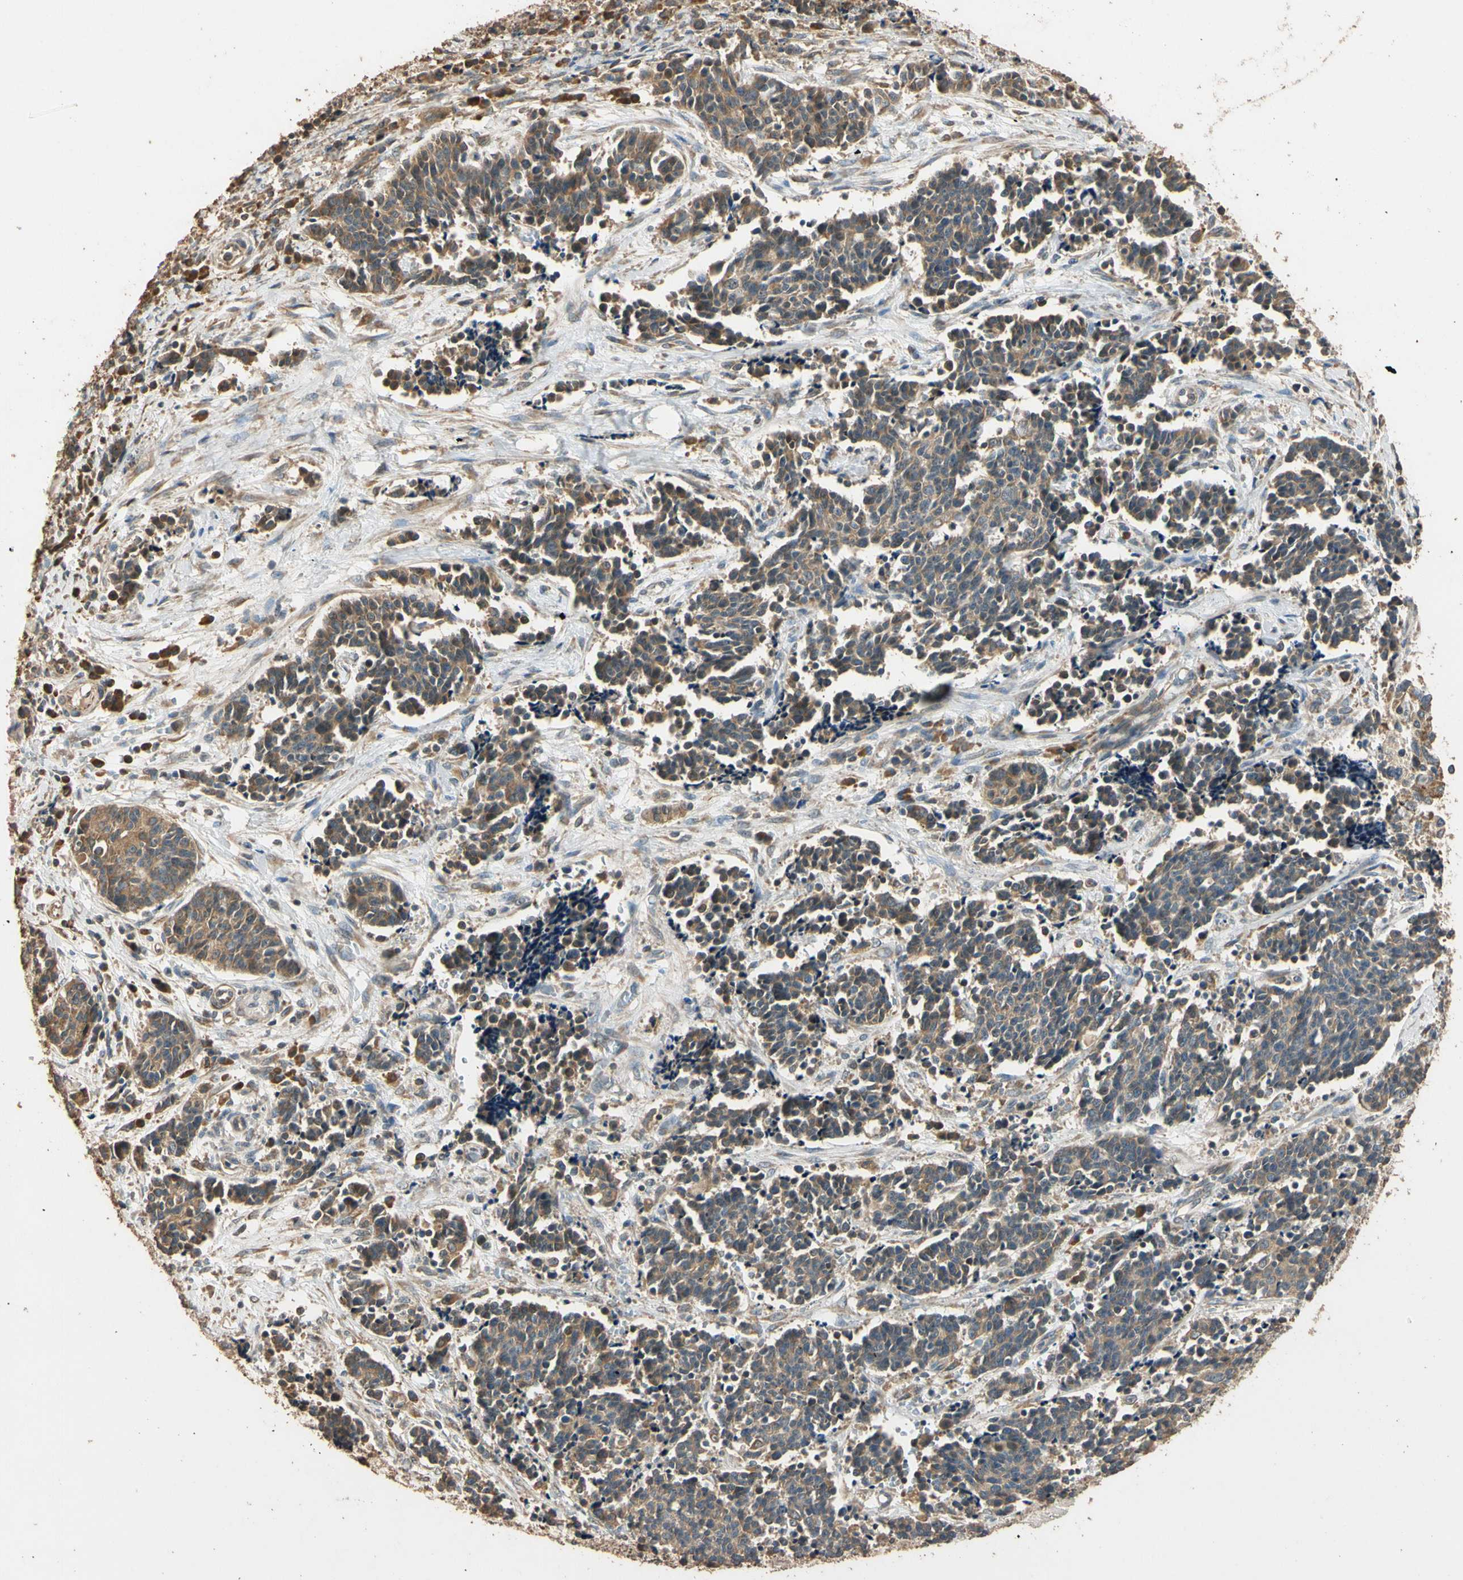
{"staining": {"intensity": "moderate", "quantity": ">75%", "location": "cytoplasmic/membranous"}, "tissue": "cervical cancer", "cell_type": "Tumor cells", "image_type": "cancer", "snomed": [{"axis": "morphology", "description": "Squamous cell carcinoma, NOS"}, {"axis": "topography", "description": "Cervix"}], "caption": "Brown immunohistochemical staining in human cervical cancer (squamous cell carcinoma) displays moderate cytoplasmic/membranous staining in about >75% of tumor cells.", "gene": "STX18", "patient": {"sex": "female", "age": 35}}